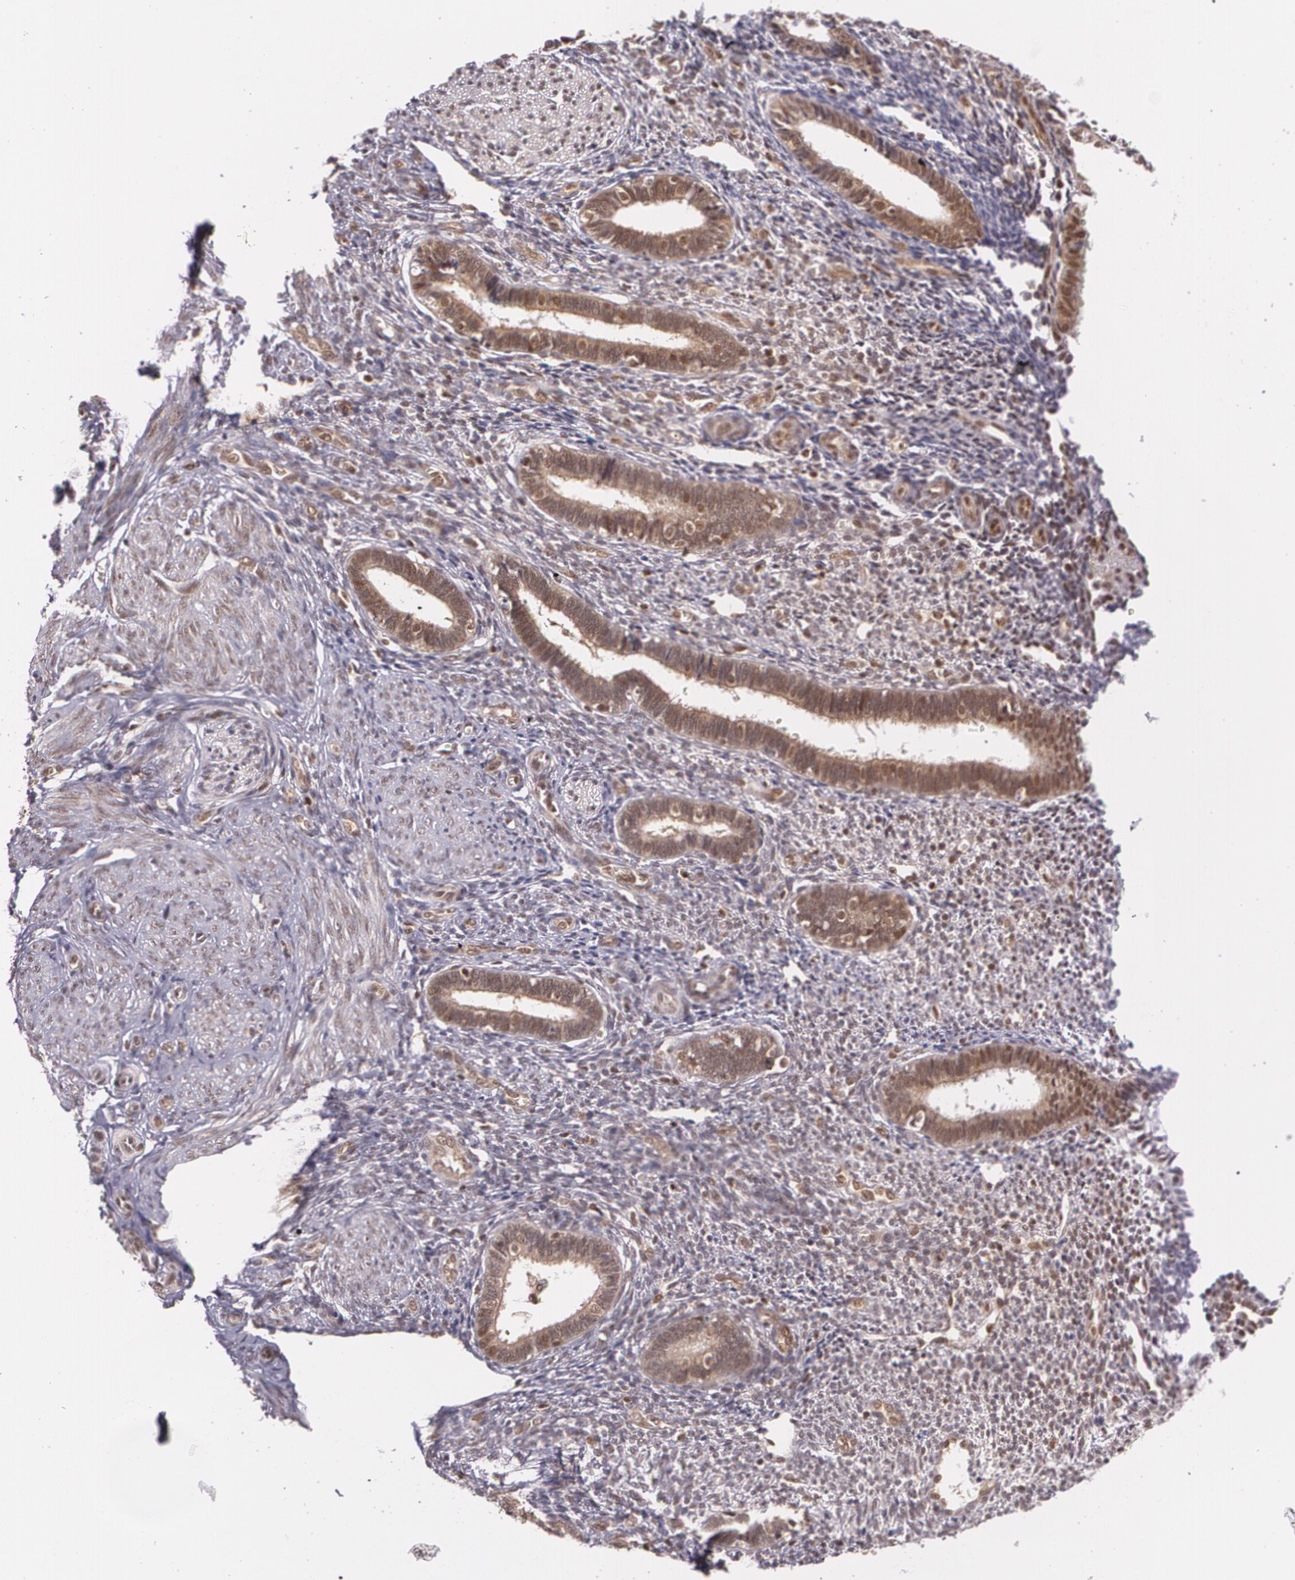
{"staining": {"intensity": "weak", "quantity": "<25%", "location": "nuclear"}, "tissue": "endometrium", "cell_type": "Cells in endometrial stroma", "image_type": "normal", "snomed": [{"axis": "morphology", "description": "Normal tissue, NOS"}, {"axis": "topography", "description": "Endometrium"}], "caption": "A micrograph of endometrium stained for a protein reveals no brown staining in cells in endometrial stroma.", "gene": "CUL2", "patient": {"sex": "female", "age": 27}}